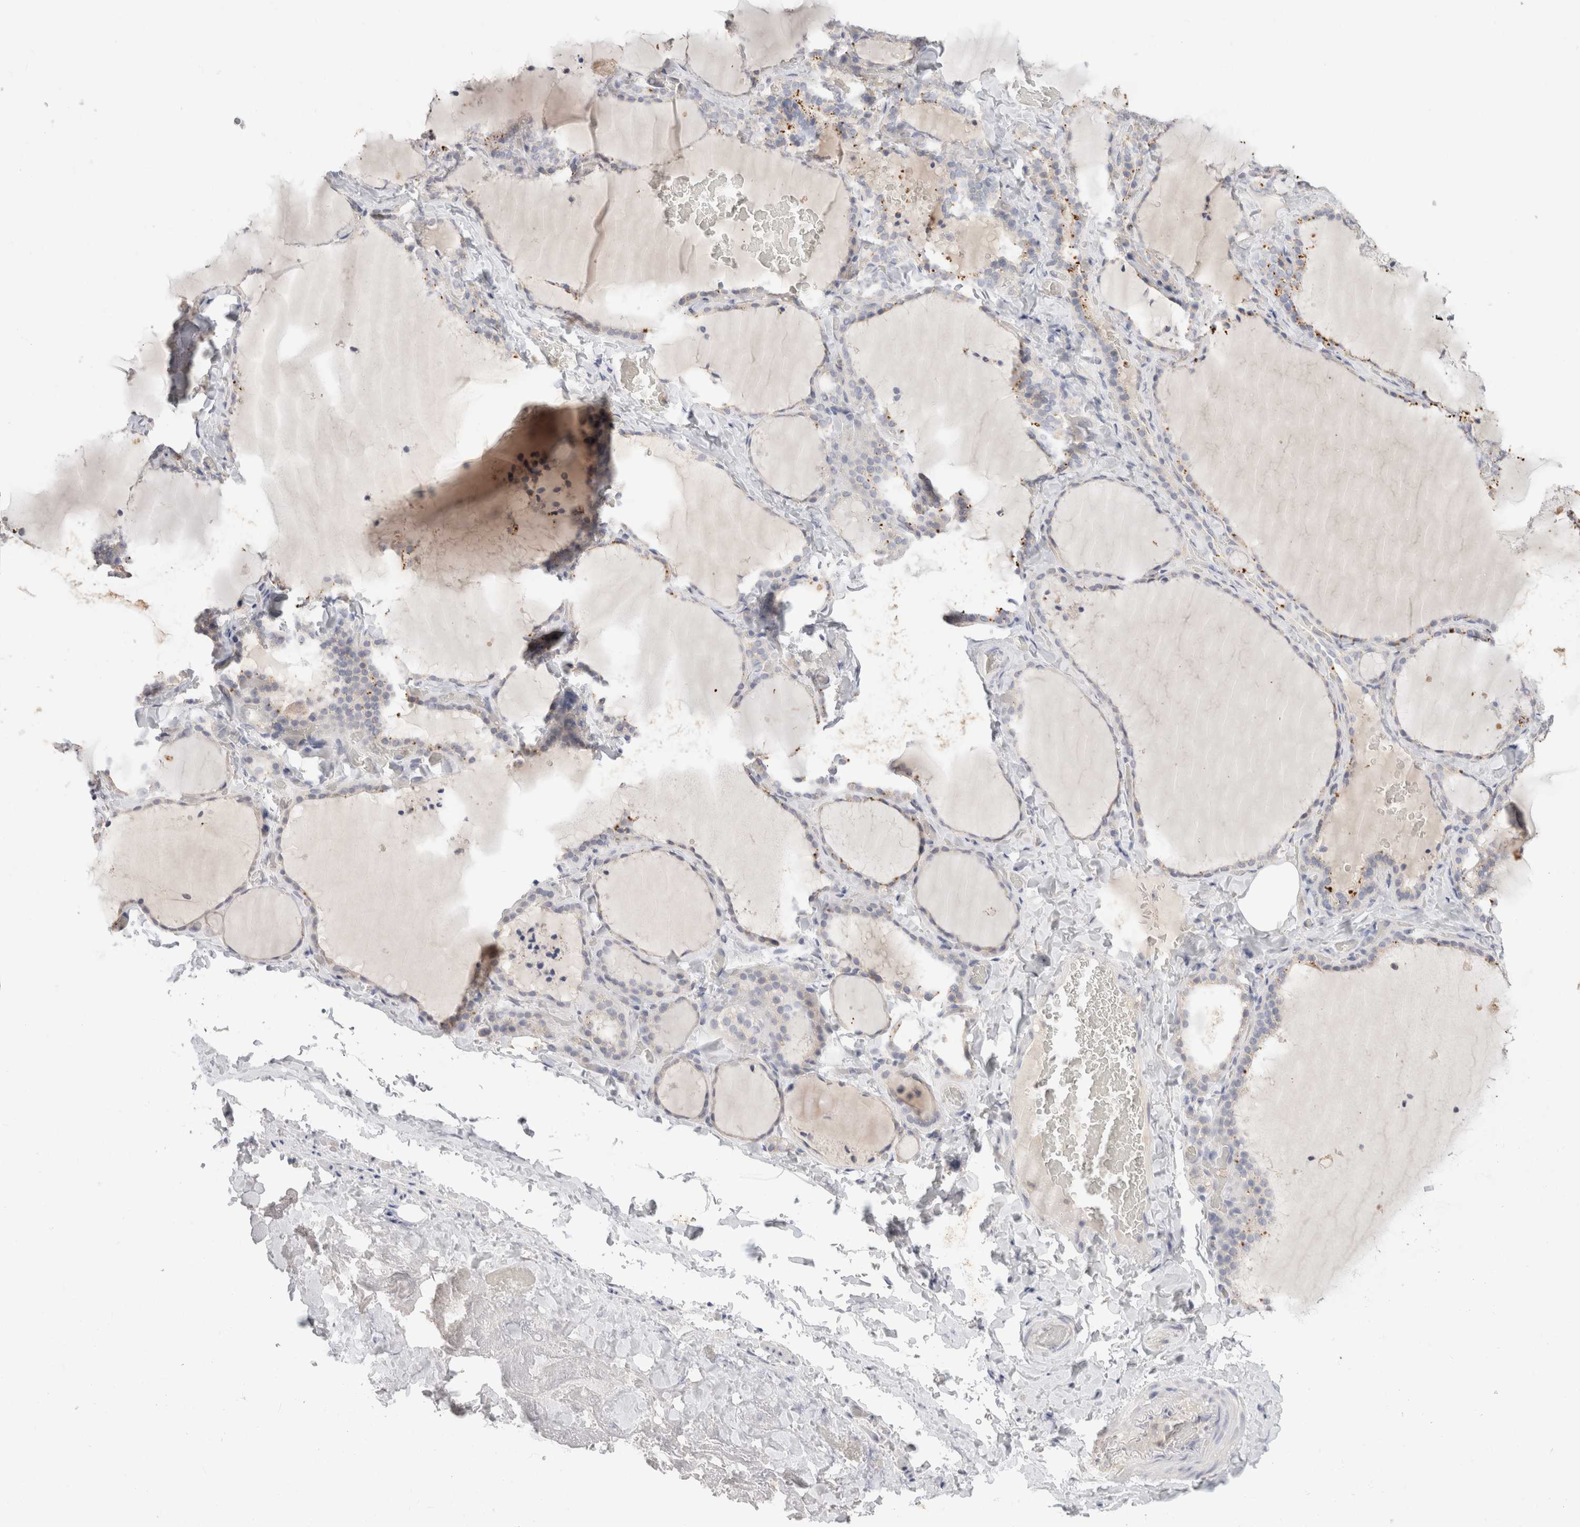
{"staining": {"intensity": "moderate", "quantity": "<25%", "location": "cytoplasmic/membranous"}, "tissue": "thyroid gland", "cell_type": "Glandular cells", "image_type": "normal", "snomed": [{"axis": "morphology", "description": "Normal tissue, NOS"}, {"axis": "topography", "description": "Thyroid gland"}], "caption": "Protein staining reveals moderate cytoplasmic/membranous staining in approximately <25% of glandular cells in benign thyroid gland.", "gene": "MPP2", "patient": {"sex": "female", "age": 22}}